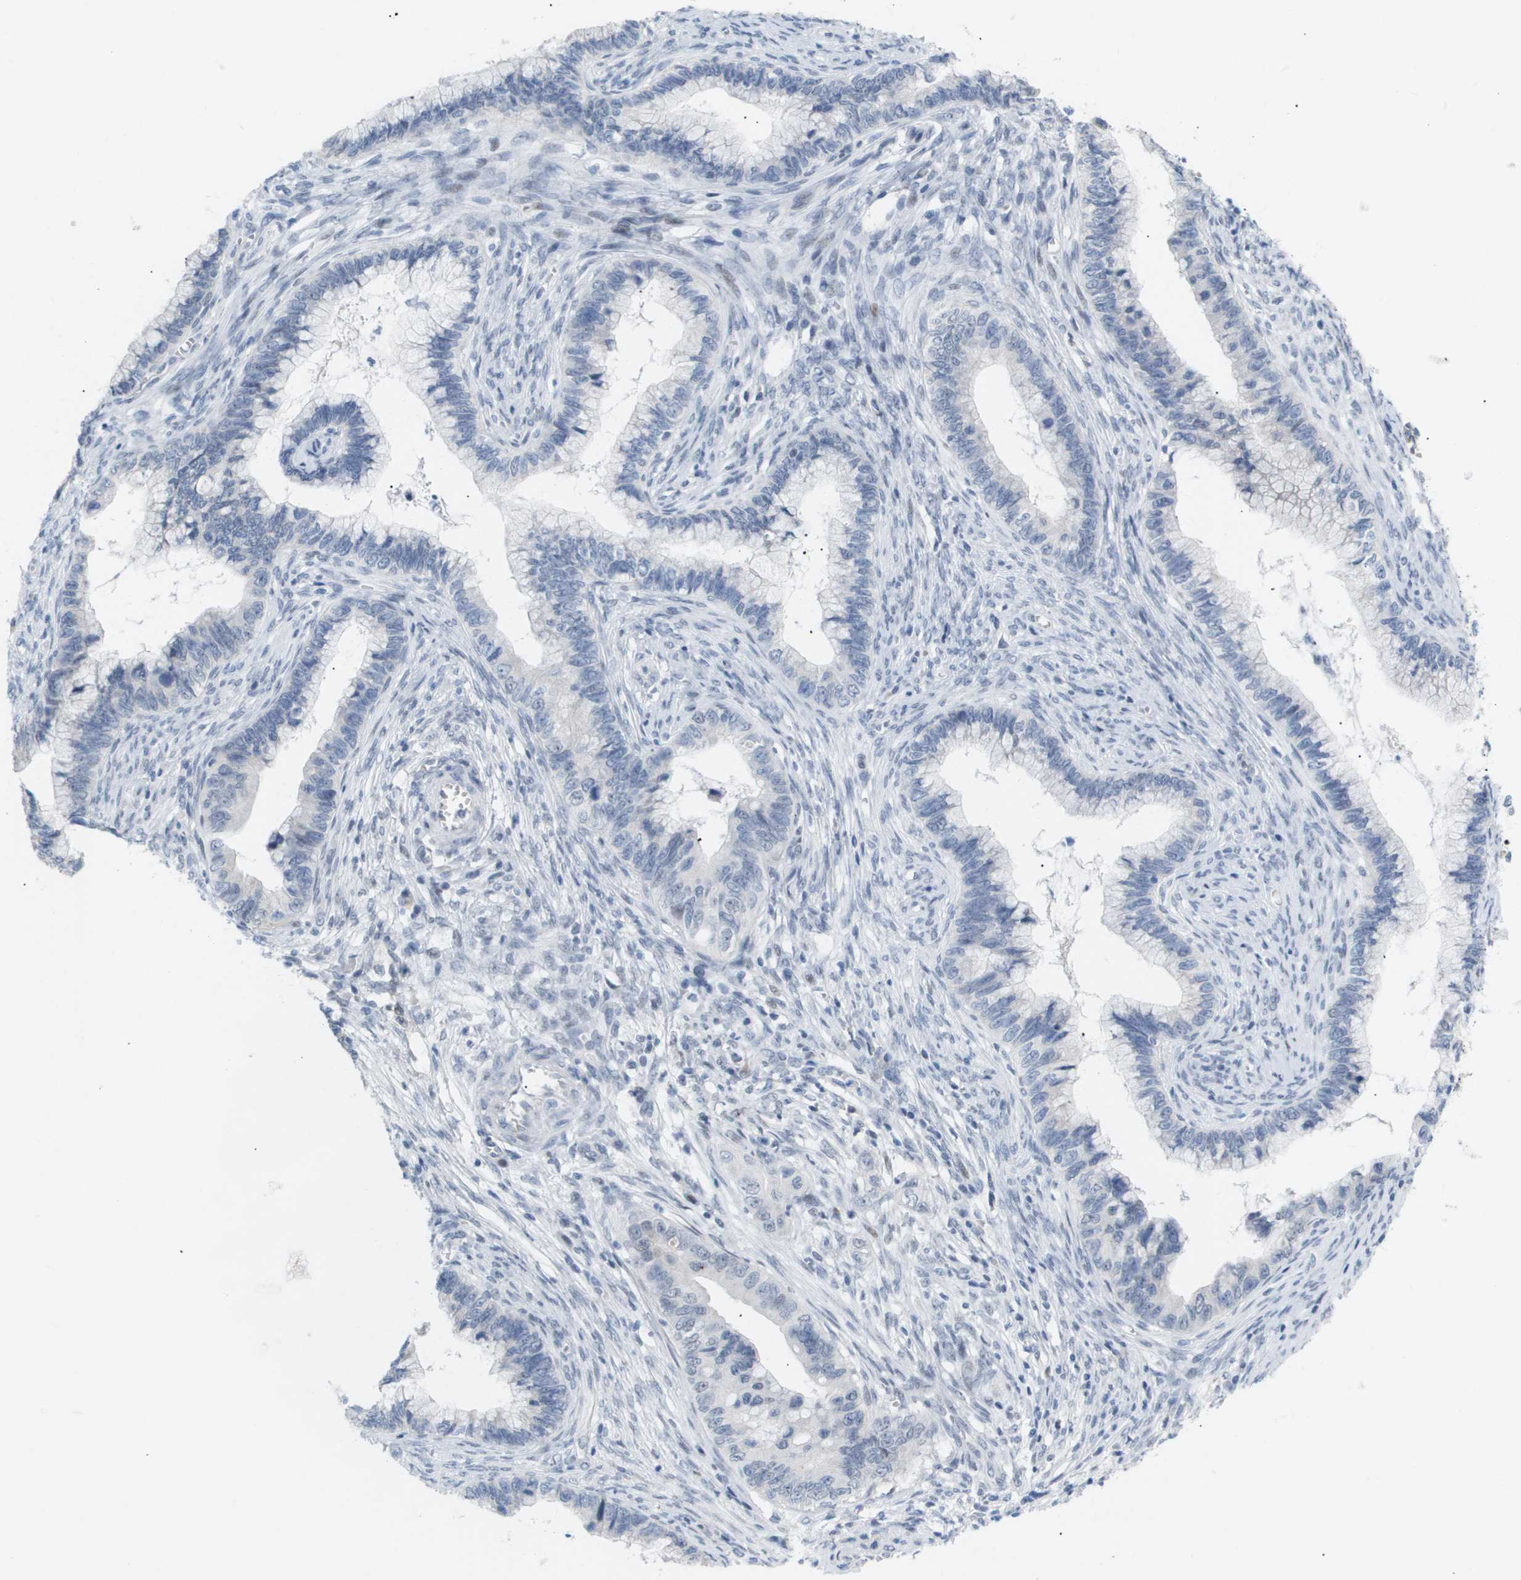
{"staining": {"intensity": "negative", "quantity": "none", "location": "none"}, "tissue": "cervical cancer", "cell_type": "Tumor cells", "image_type": "cancer", "snomed": [{"axis": "morphology", "description": "Adenocarcinoma, NOS"}, {"axis": "topography", "description": "Cervix"}], "caption": "A histopathology image of human adenocarcinoma (cervical) is negative for staining in tumor cells. (Stains: DAB immunohistochemistry (IHC) with hematoxylin counter stain, Microscopy: brightfield microscopy at high magnification).", "gene": "PPARD", "patient": {"sex": "female", "age": 44}}